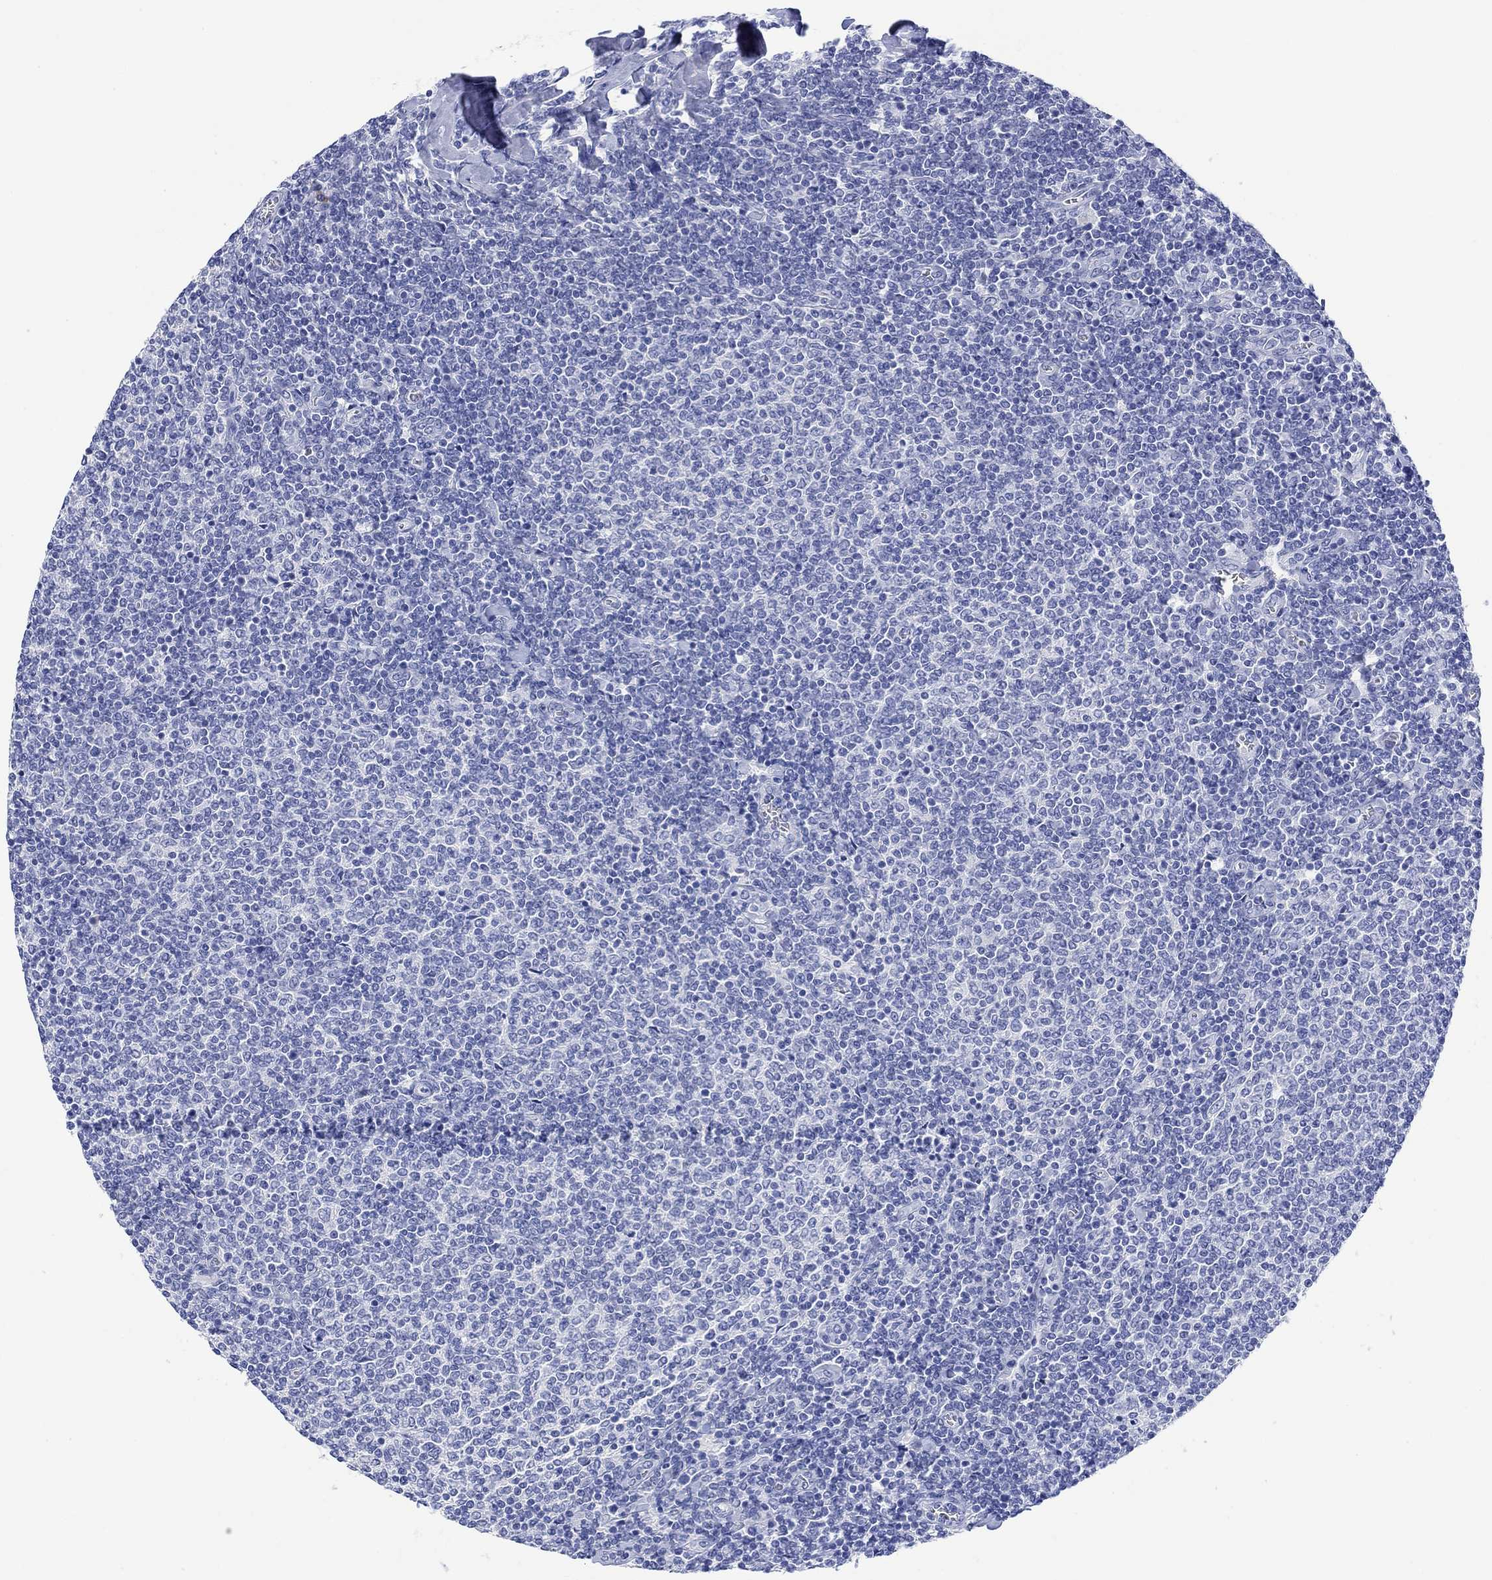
{"staining": {"intensity": "negative", "quantity": "none", "location": "none"}, "tissue": "lymphoma", "cell_type": "Tumor cells", "image_type": "cancer", "snomed": [{"axis": "morphology", "description": "Malignant lymphoma, non-Hodgkin's type, Low grade"}, {"axis": "topography", "description": "Lymph node"}], "caption": "This is a image of IHC staining of malignant lymphoma, non-Hodgkin's type (low-grade), which shows no positivity in tumor cells. (DAB IHC with hematoxylin counter stain).", "gene": "MSI1", "patient": {"sex": "male", "age": 52}}